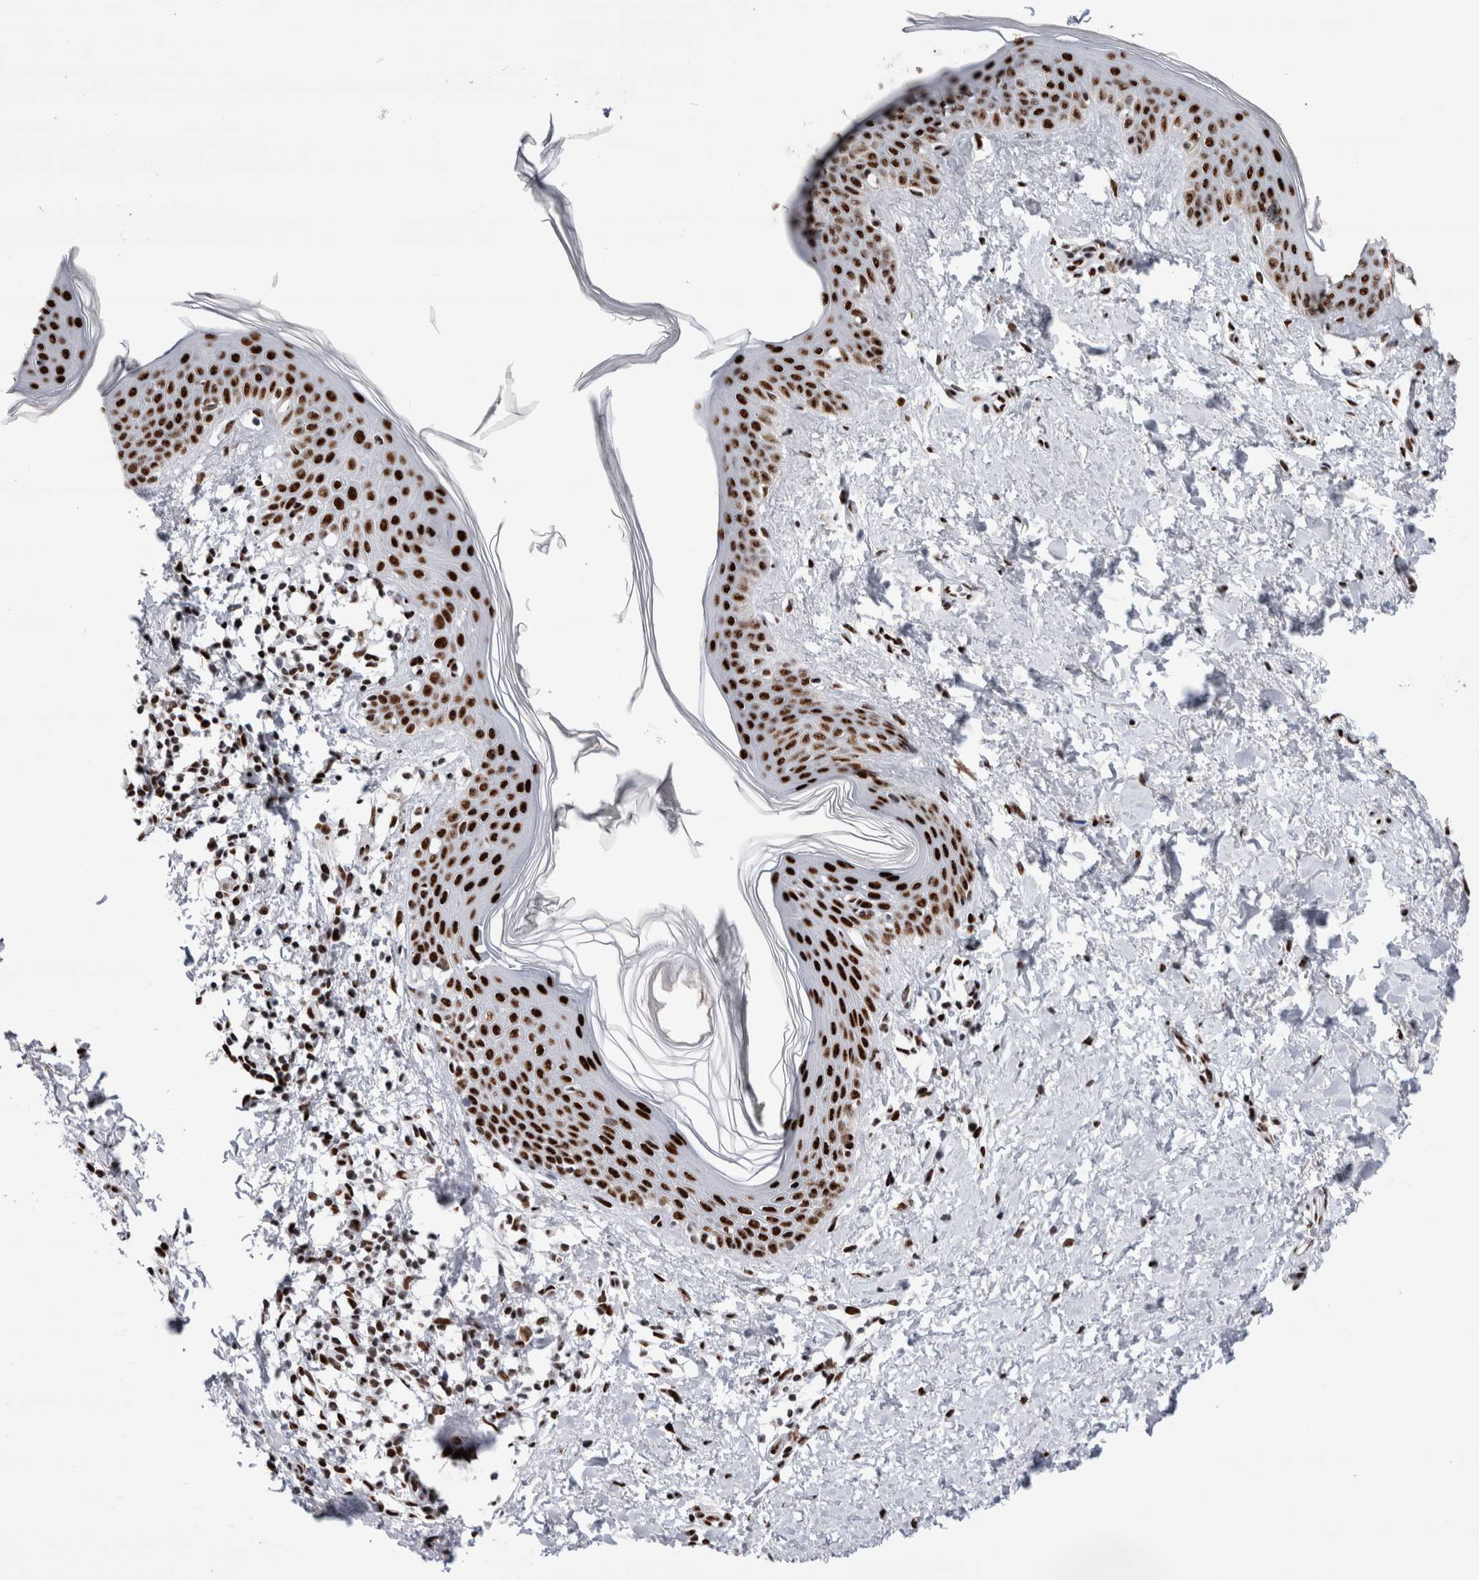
{"staining": {"intensity": "strong", "quantity": ">75%", "location": "nuclear"}, "tissue": "skin", "cell_type": "Fibroblasts", "image_type": "normal", "snomed": [{"axis": "morphology", "description": "Normal tissue, NOS"}, {"axis": "topography", "description": "Skin"}], "caption": "Skin was stained to show a protein in brown. There is high levels of strong nuclear expression in approximately >75% of fibroblasts.", "gene": "RBM6", "patient": {"sex": "female", "age": 46}}